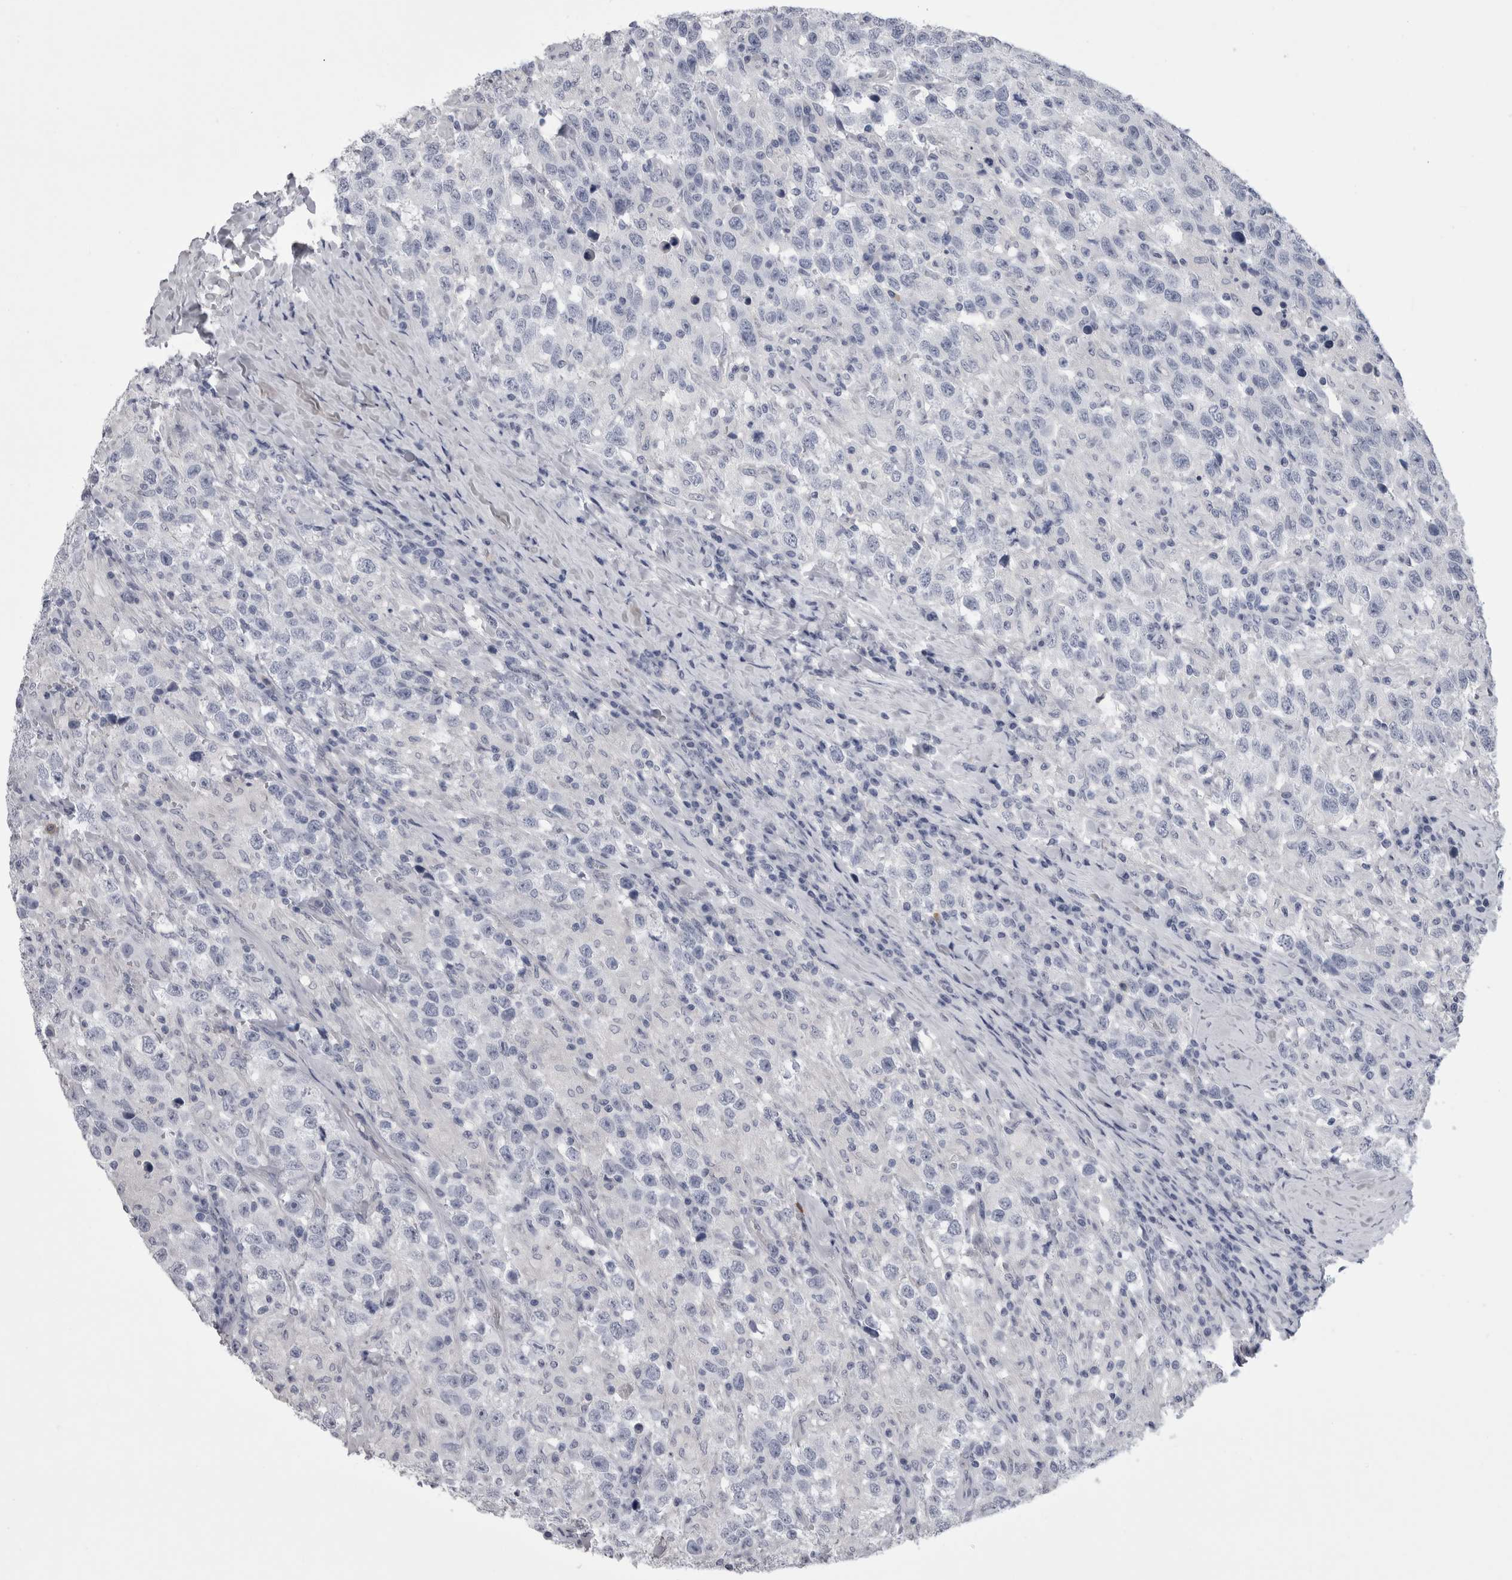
{"staining": {"intensity": "negative", "quantity": "none", "location": "none"}, "tissue": "testis cancer", "cell_type": "Tumor cells", "image_type": "cancer", "snomed": [{"axis": "morphology", "description": "Seminoma, NOS"}, {"axis": "topography", "description": "Testis"}], "caption": "Immunohistochemistry (IHC) histopathology image of testis cancer stained for a protein (brown), which displays no expression in tumor cells. (DAB (3,3'-diaminobenzidine) immunohistochemistry, high magnification).", "gene": "AFMID", "patient": {"sex": "male", "age": 41}}